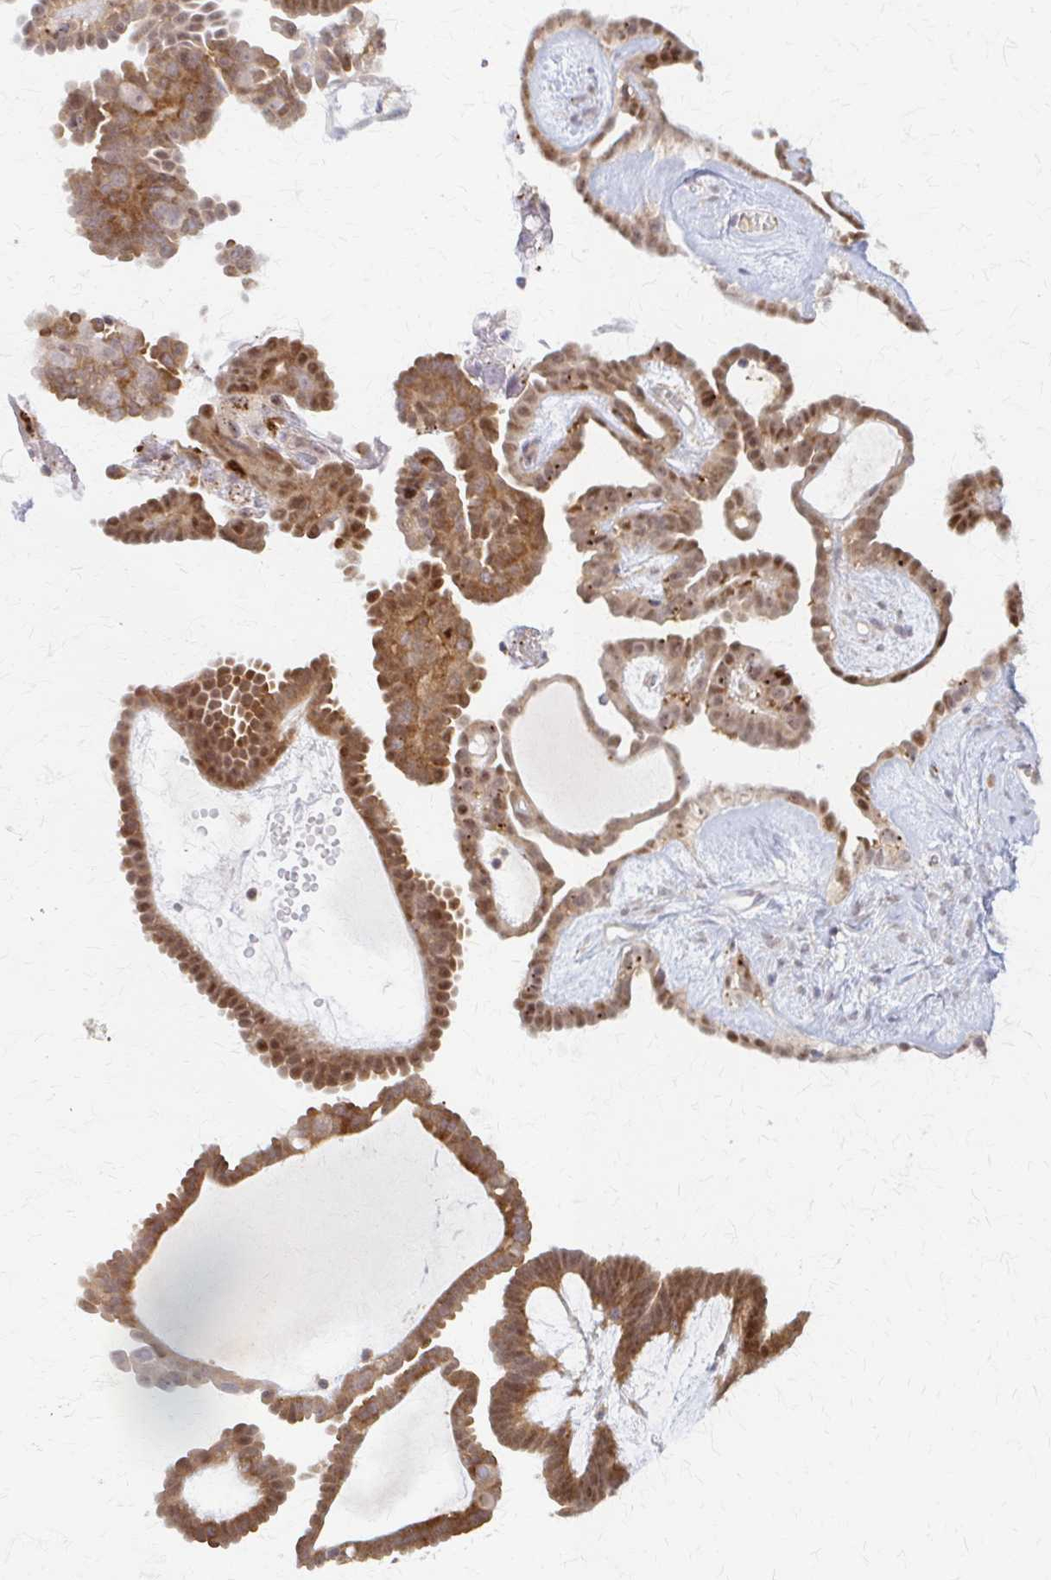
{"staining": {"intensity": "moderate", "quantity": ">75%", "location": "cytoplasmic/membranous,nuclear"}, "tissue": "ovarian cancer", "cell_type": "Tumor cells", "image_type": "cancer", "snomed": [{"axis": "morphology", "description": "Cystadenocarcinoma, serous, NOS"}, {"axis": "topography", "description": "Ovary"}], "caption": "Protein analysis of ovarian cancer (serous cystadenocarcinoma) tissue demonstrates moderate cytoplasmic/membranous and nuclear expression in approximately >75% of tumor cells.", "gene": "ARHGAP35", "patient": {"sex": "female", "age": 71}}